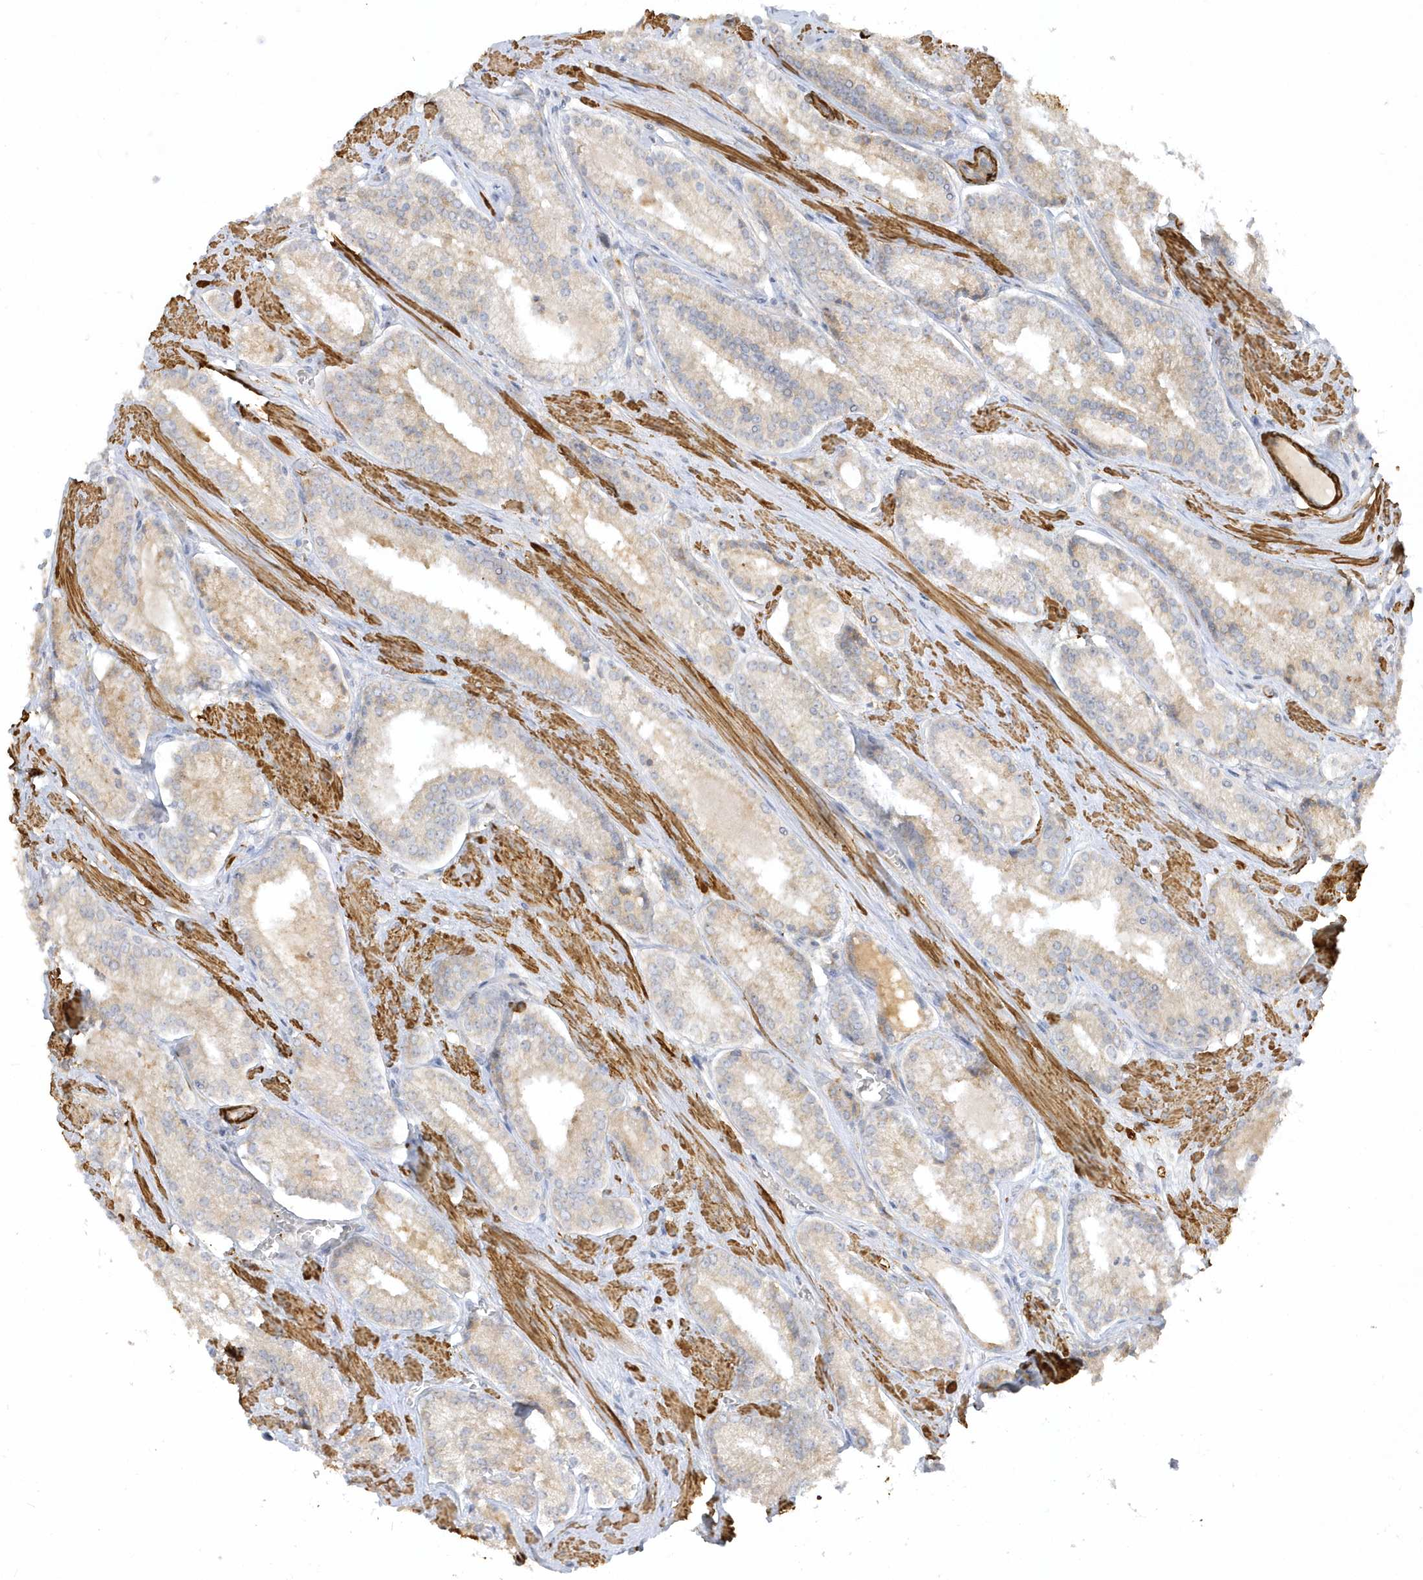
{"staining": {"intensity": "weak", "quantity": "25%-75%", "location": "cytoplasmic/membranous"}, "tissue": "prostate cancer", "cell_type": "Tumor cells", "image_type": "cancer", "snomed": [{"axis": "morphology", "description": "Adenocarcinoma, Low grade"}, {"axis": "topography", "description": "Prostate"}], "caption": "Immunohistochemical staining of prostate cancer reveals low levels of weak cytoplasmic/membranous positivity in about 25%-75% of tumor cells.", "gene": "THADA", "patient": {"sex": "male", "age": 54}}